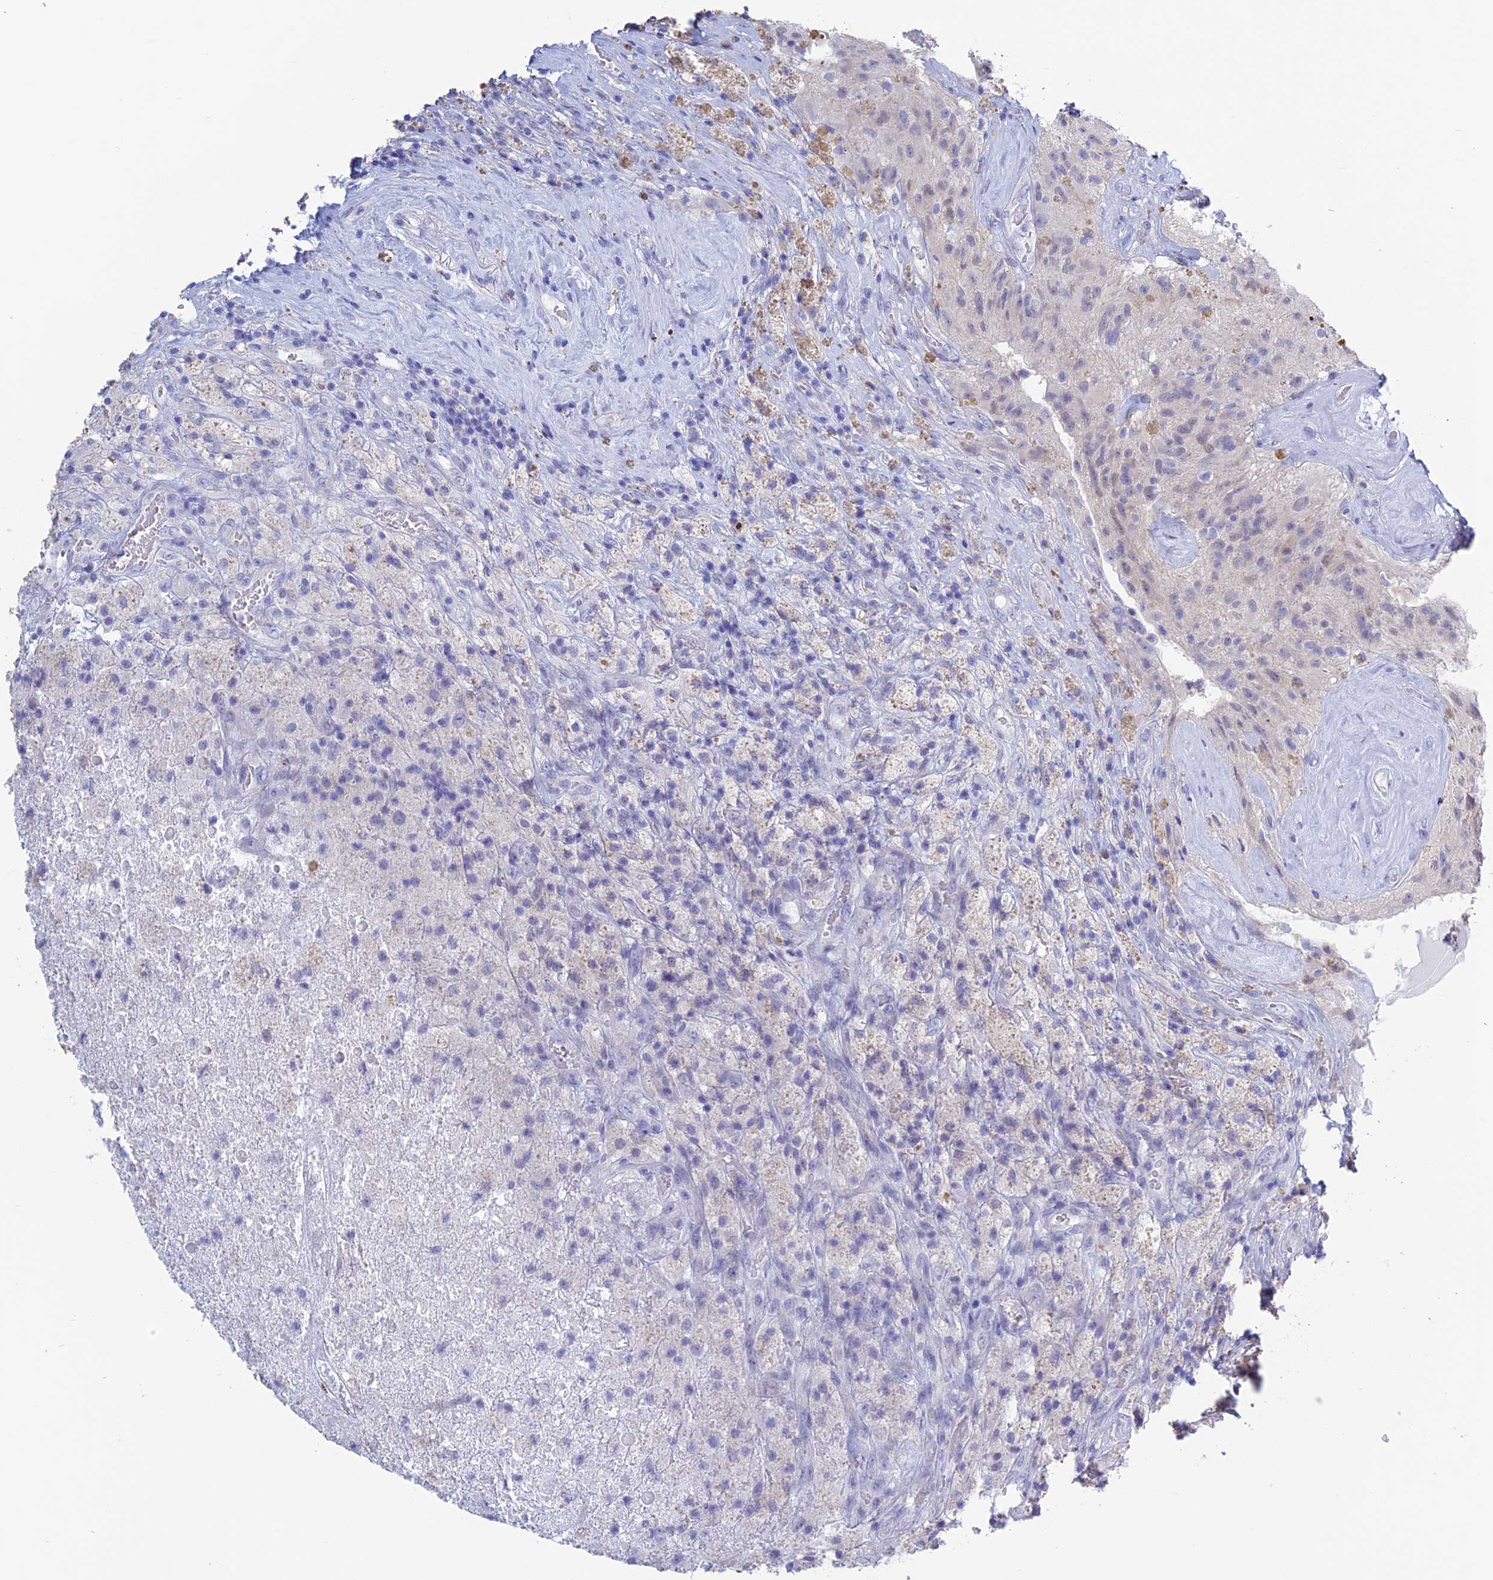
{"staining": {"intensity": "negative", "quantity": "none", "location": "none"}, "tissue": "glioma", "cell_type": "Tumor cells", "image_type": "cancer", "snomed": [{"axis": "morphology", "description": "Glioma, malignant, High grade"}, {"axis": "topography", "description": "Brain"}], "caption": "This is an IHC histopathology image of human malignant high-grade glioma. There is no staining in tumor cells.", "gene": "LHFPL2", "patient": {"sex": "male", "age": 69}}